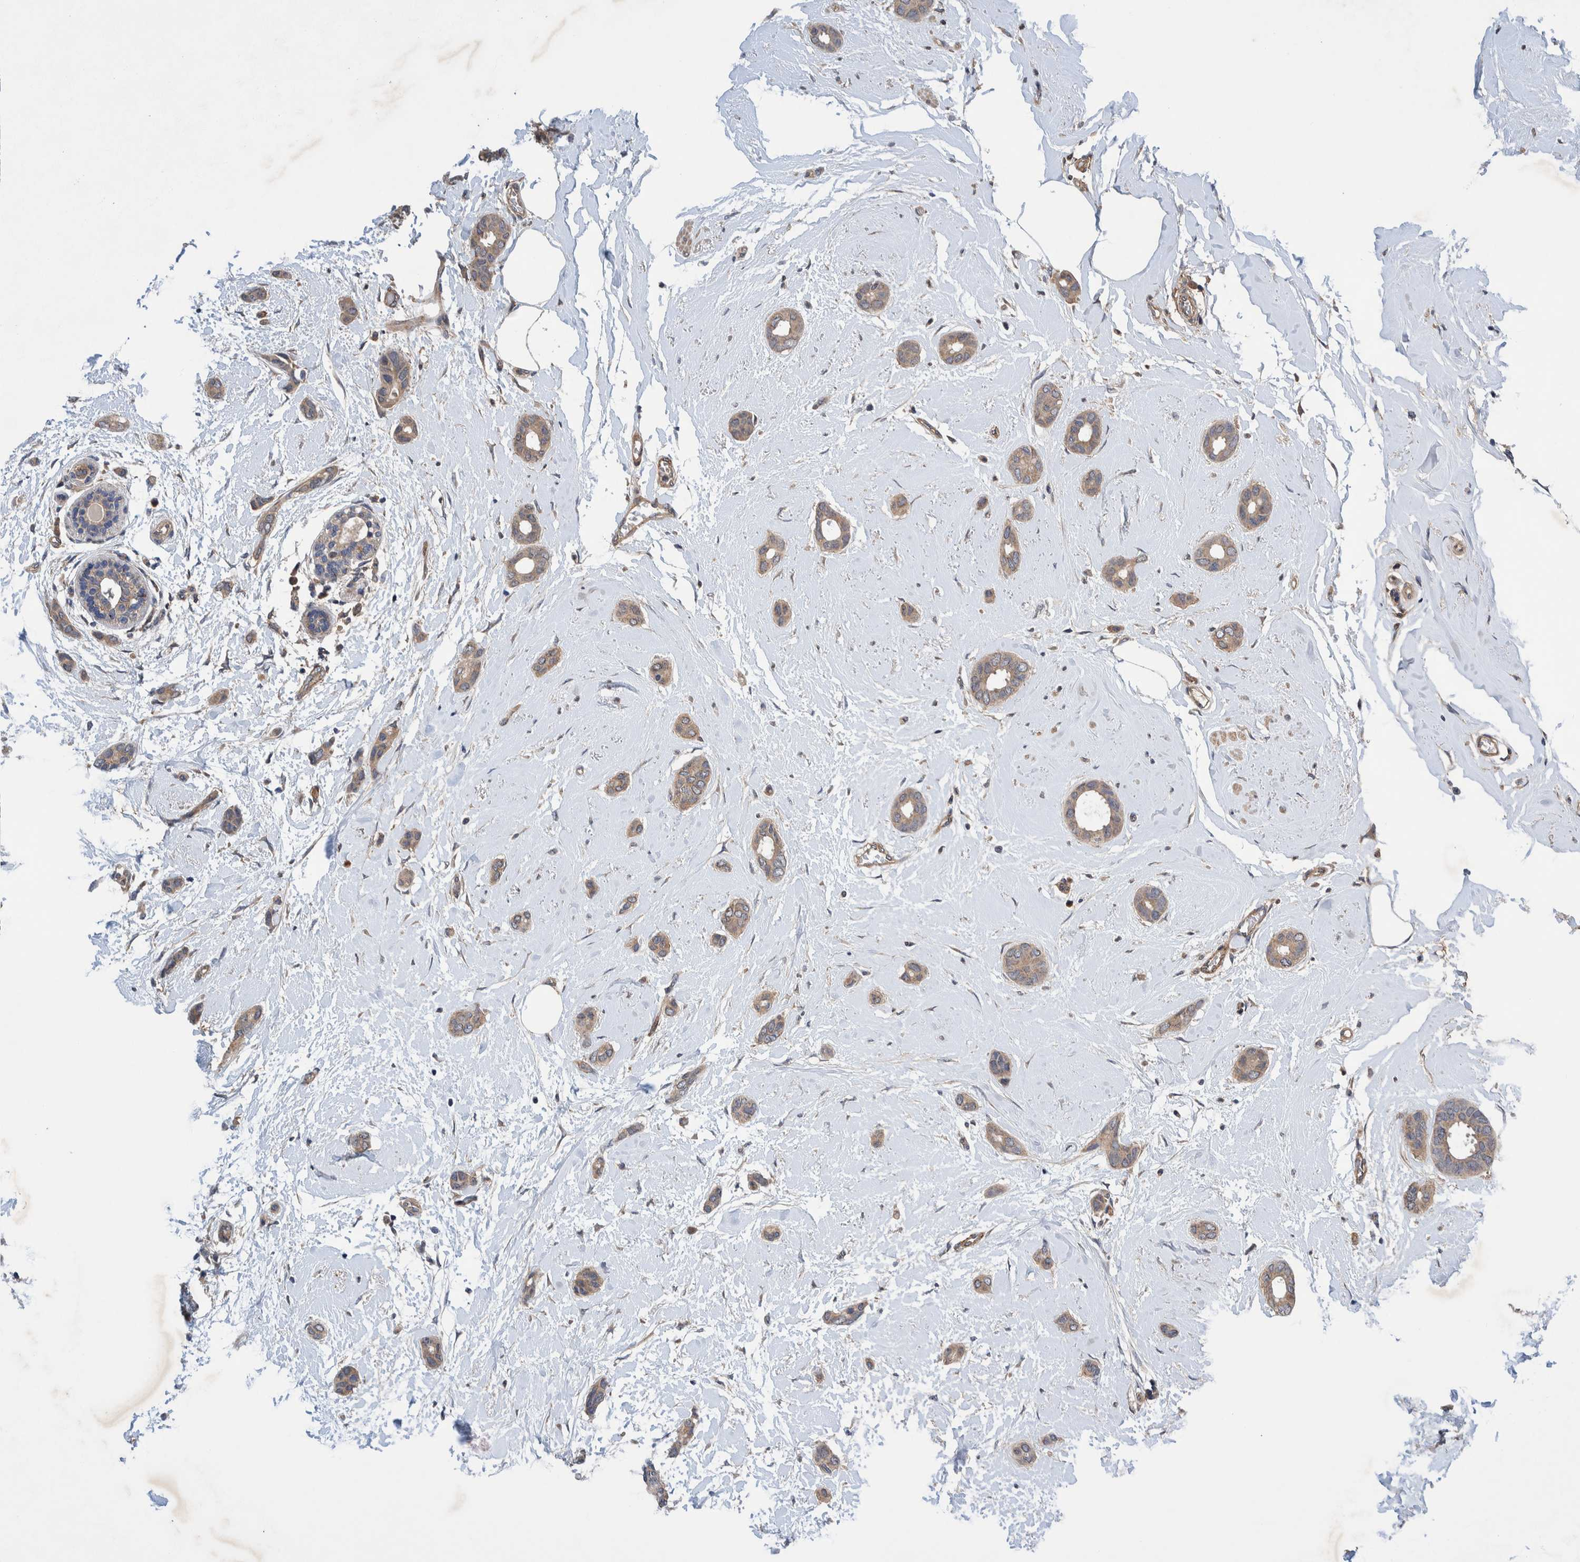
{"staining": {"intensity": "weak", "quantity": ">75%", "location": "cytoplasmic/membranous"}, "tissue": "breast cancer", "cell_type": "Tumor cells", "image_type": "cancer", "snomed": [{"axis": "morphology", "description": "Duct carcinoma"}, {"axis": "topography", "description": "Breast"}], "caption": "Immunohistochemical staining of human intraductal carcinoma (breast) exhibits low levels of weak cytoplasmic/membranous expression in about >75% of tumor cells.", "gene": "PIK3R6", "patient": {"sex": "female", "age": 55}}